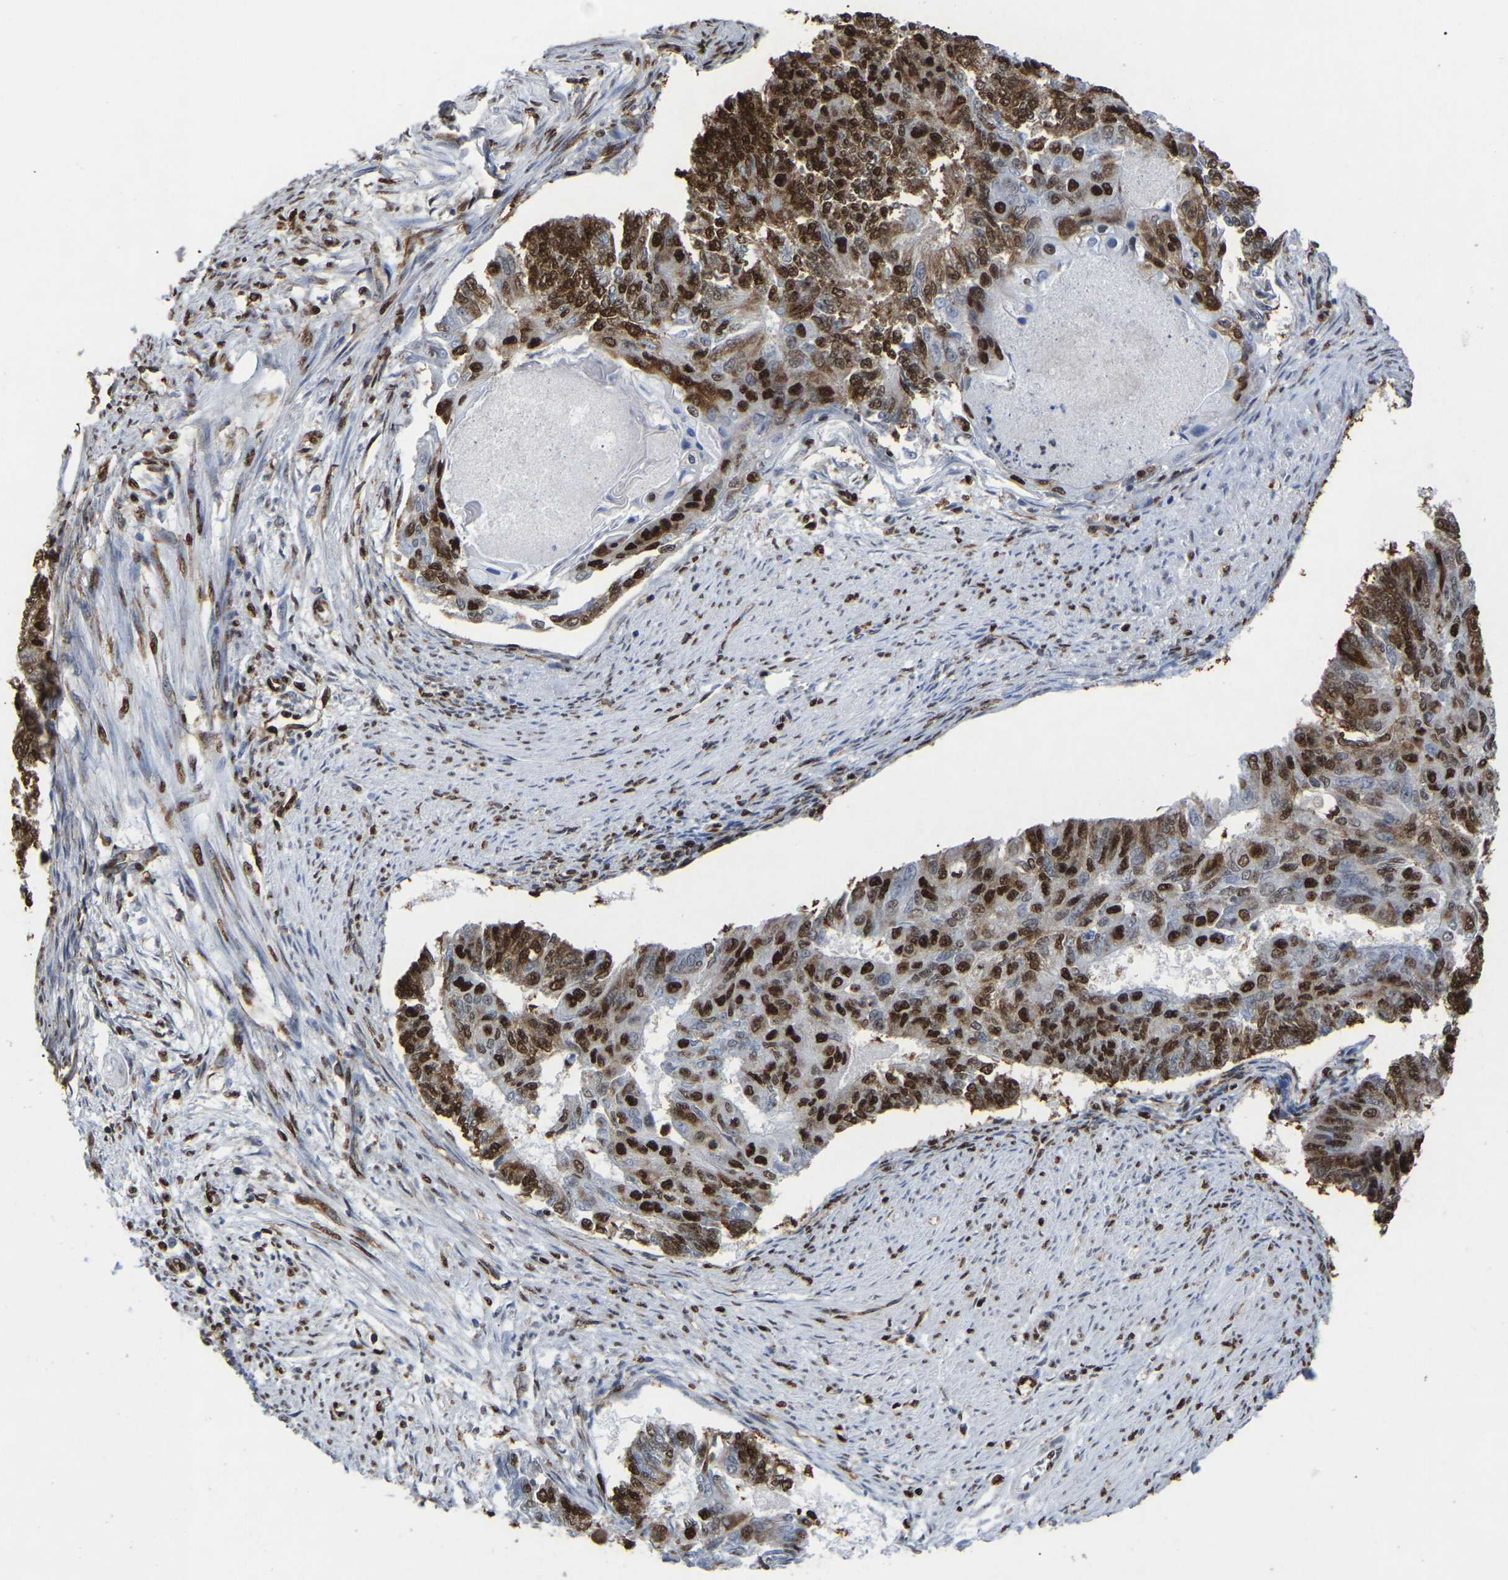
{"staining": {"intensity": "strong", "quantity": ">75%", "location": "nuclear"}, "tissue": "endometrial cancer", "cell_type": "Tumor cells", "image_type": "cancer", "snomed": [{"axis": "morphology", "description": "Adenocarcinoma, NOS"}, {"axis": "topography", "description": "Endometrium"}], "caption": "Immunohistochemical staining of endometrial adenocarcinoma shows high levels of strong nuclear protein positivity in approximately >75% of tumor cells.", "gene": "RBL2", "patient": {"sex": "female", "age": 32}}